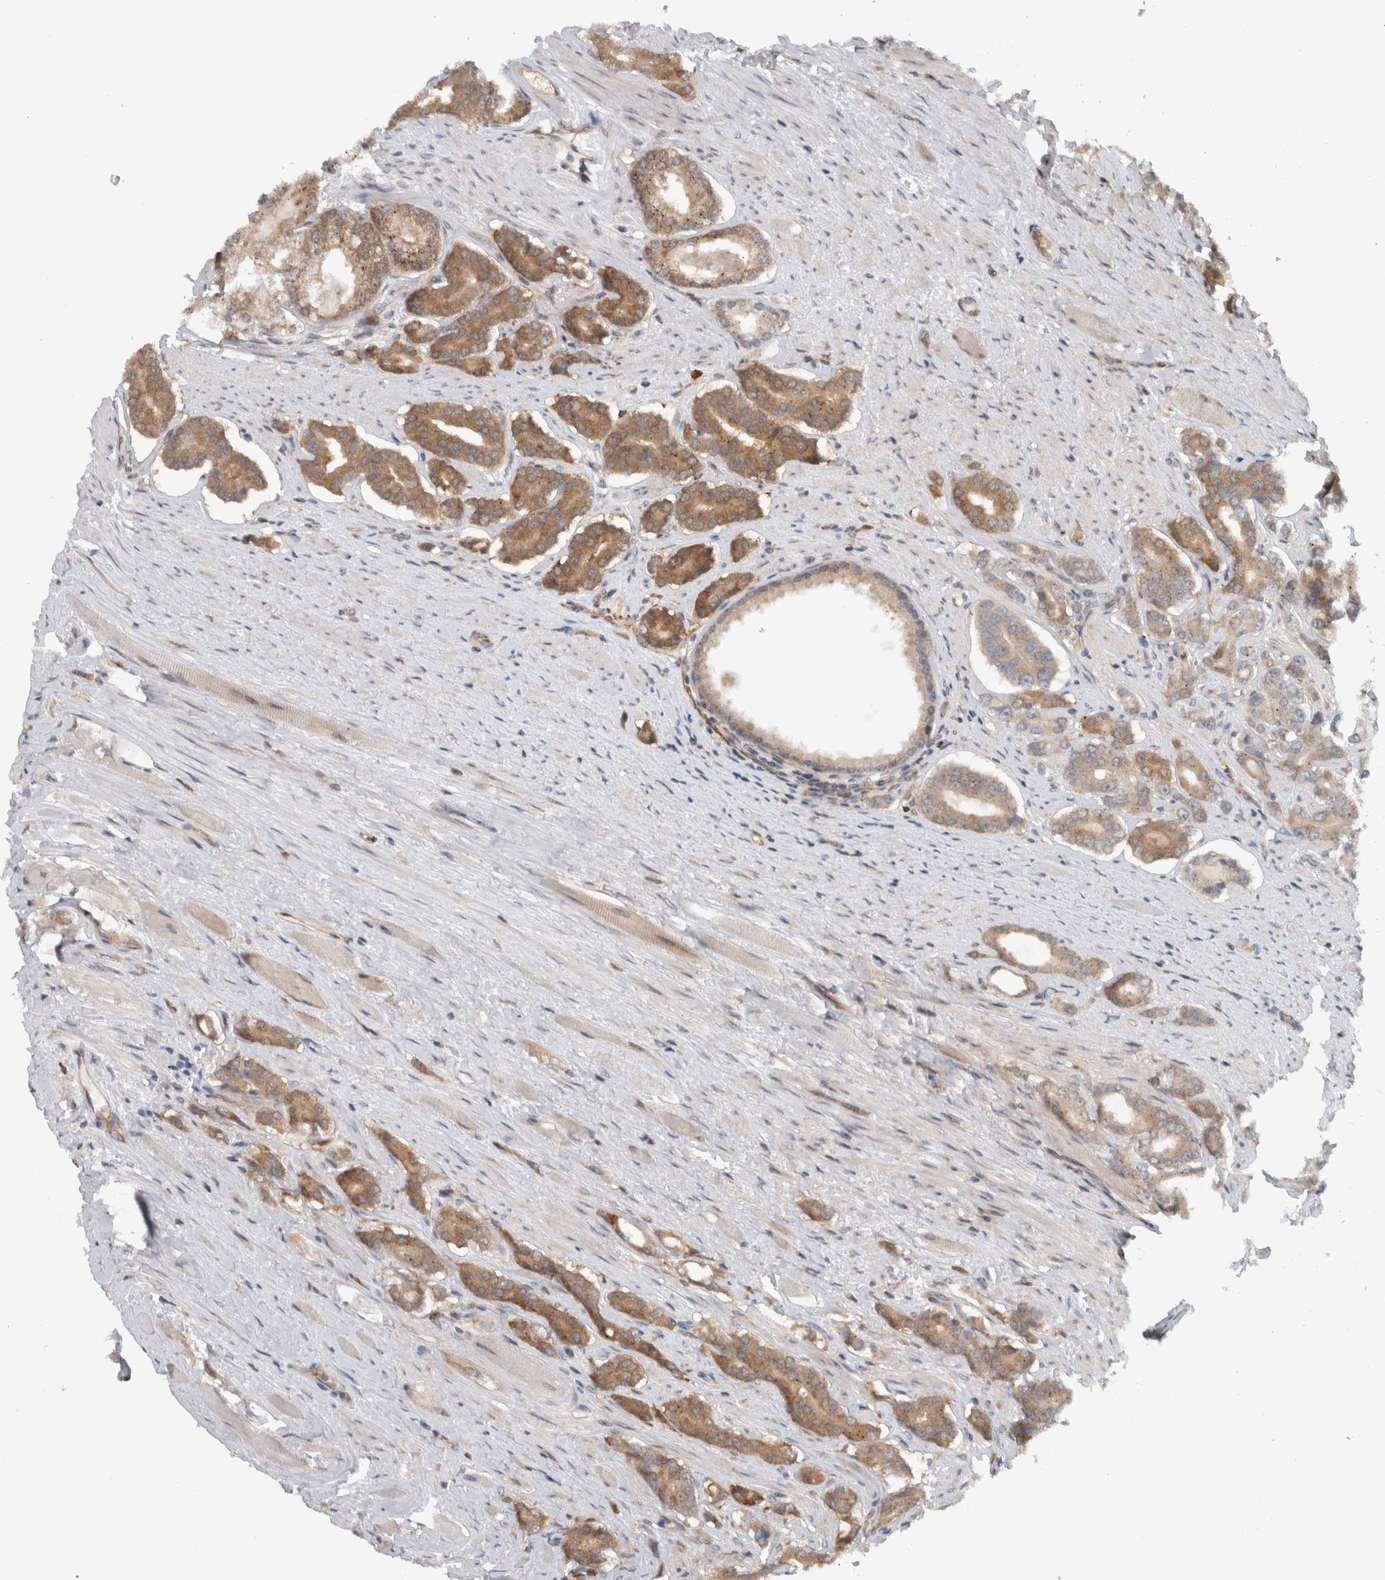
{"staining": {"intensity": "moderate", "quantity": ">75%", "location": "cytoplasmic/membranous"}, "tissue": "prostate cancer", "cell_type": "Tumor cells", "image_type": "cancer", "snomed": [{"axis": "morphology", "description": "Adenocarcinoma, High grade"}, {"axis": "topography", "description": "Prostate"}], "caption": "About >75% of tumor cells in adenocarcinoma (high-grade) (prostate) demonstrate moderate cytoplasmic/membranous protein positivity as visualized by brown immunohistochemical staining.", "gene": "CCDC43", "patient": {"sex": "male", "age": 71}}